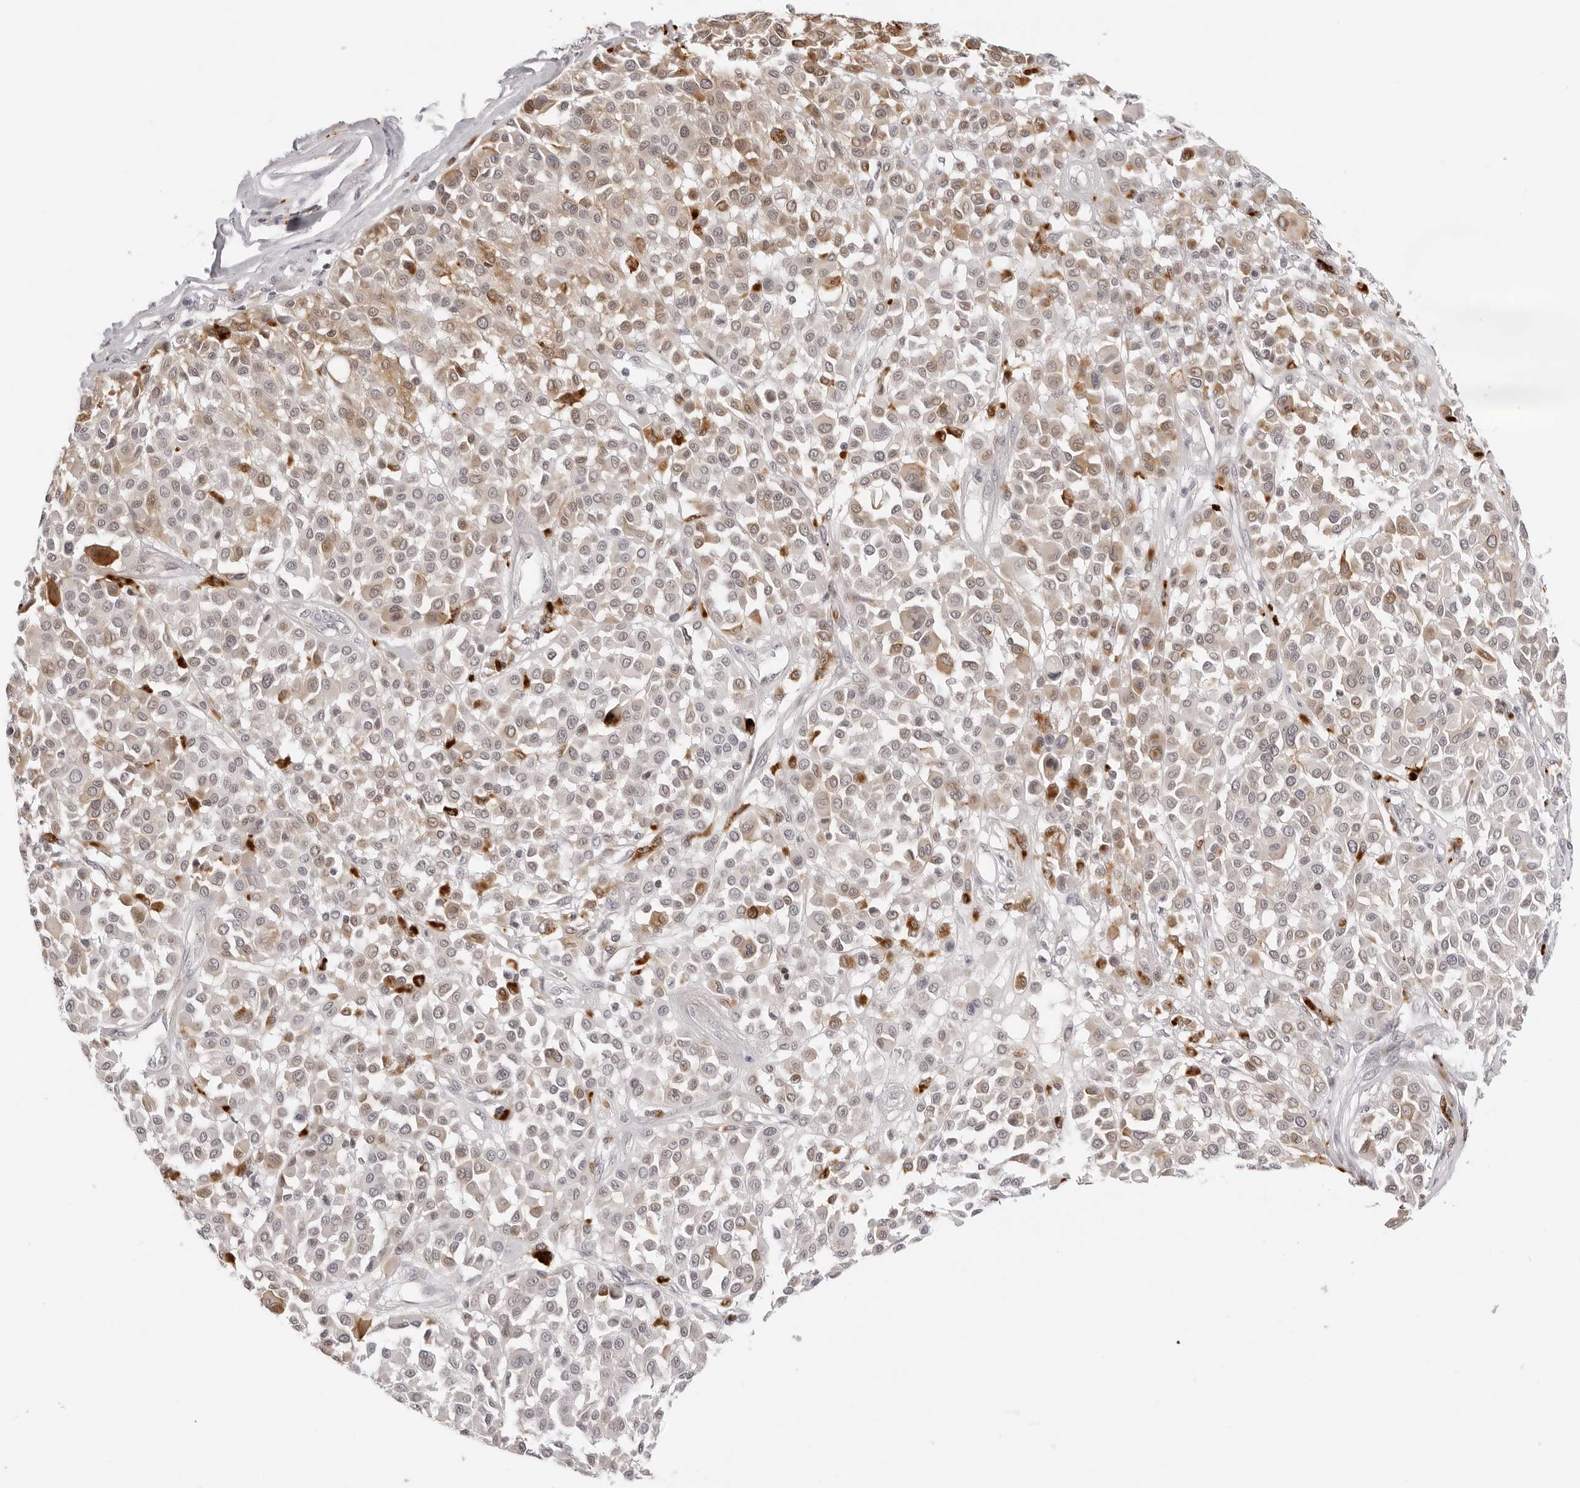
{"staining": {"intensity": "moderate", "quantity": "25%-75%", "location": "cytoplasmic/membranous"}, "tissue": "melanoma", "cell_type": "Tumor cells", "image_type": "cancer", "snomed": [{"axis": "morphology", "description": "Malignant melanoma, Metastatic site"}, {"axis": "topography", "description": "Soft tissue"}], "caption": "DAB immunohistochemical staining of human melanoma exhibits moderate cytoplasmic/membranous protein positivity in approximately 25%-75% of tumor cells.", "gene": "STRADB", "patient": {"sex": "male", "age": 41}}